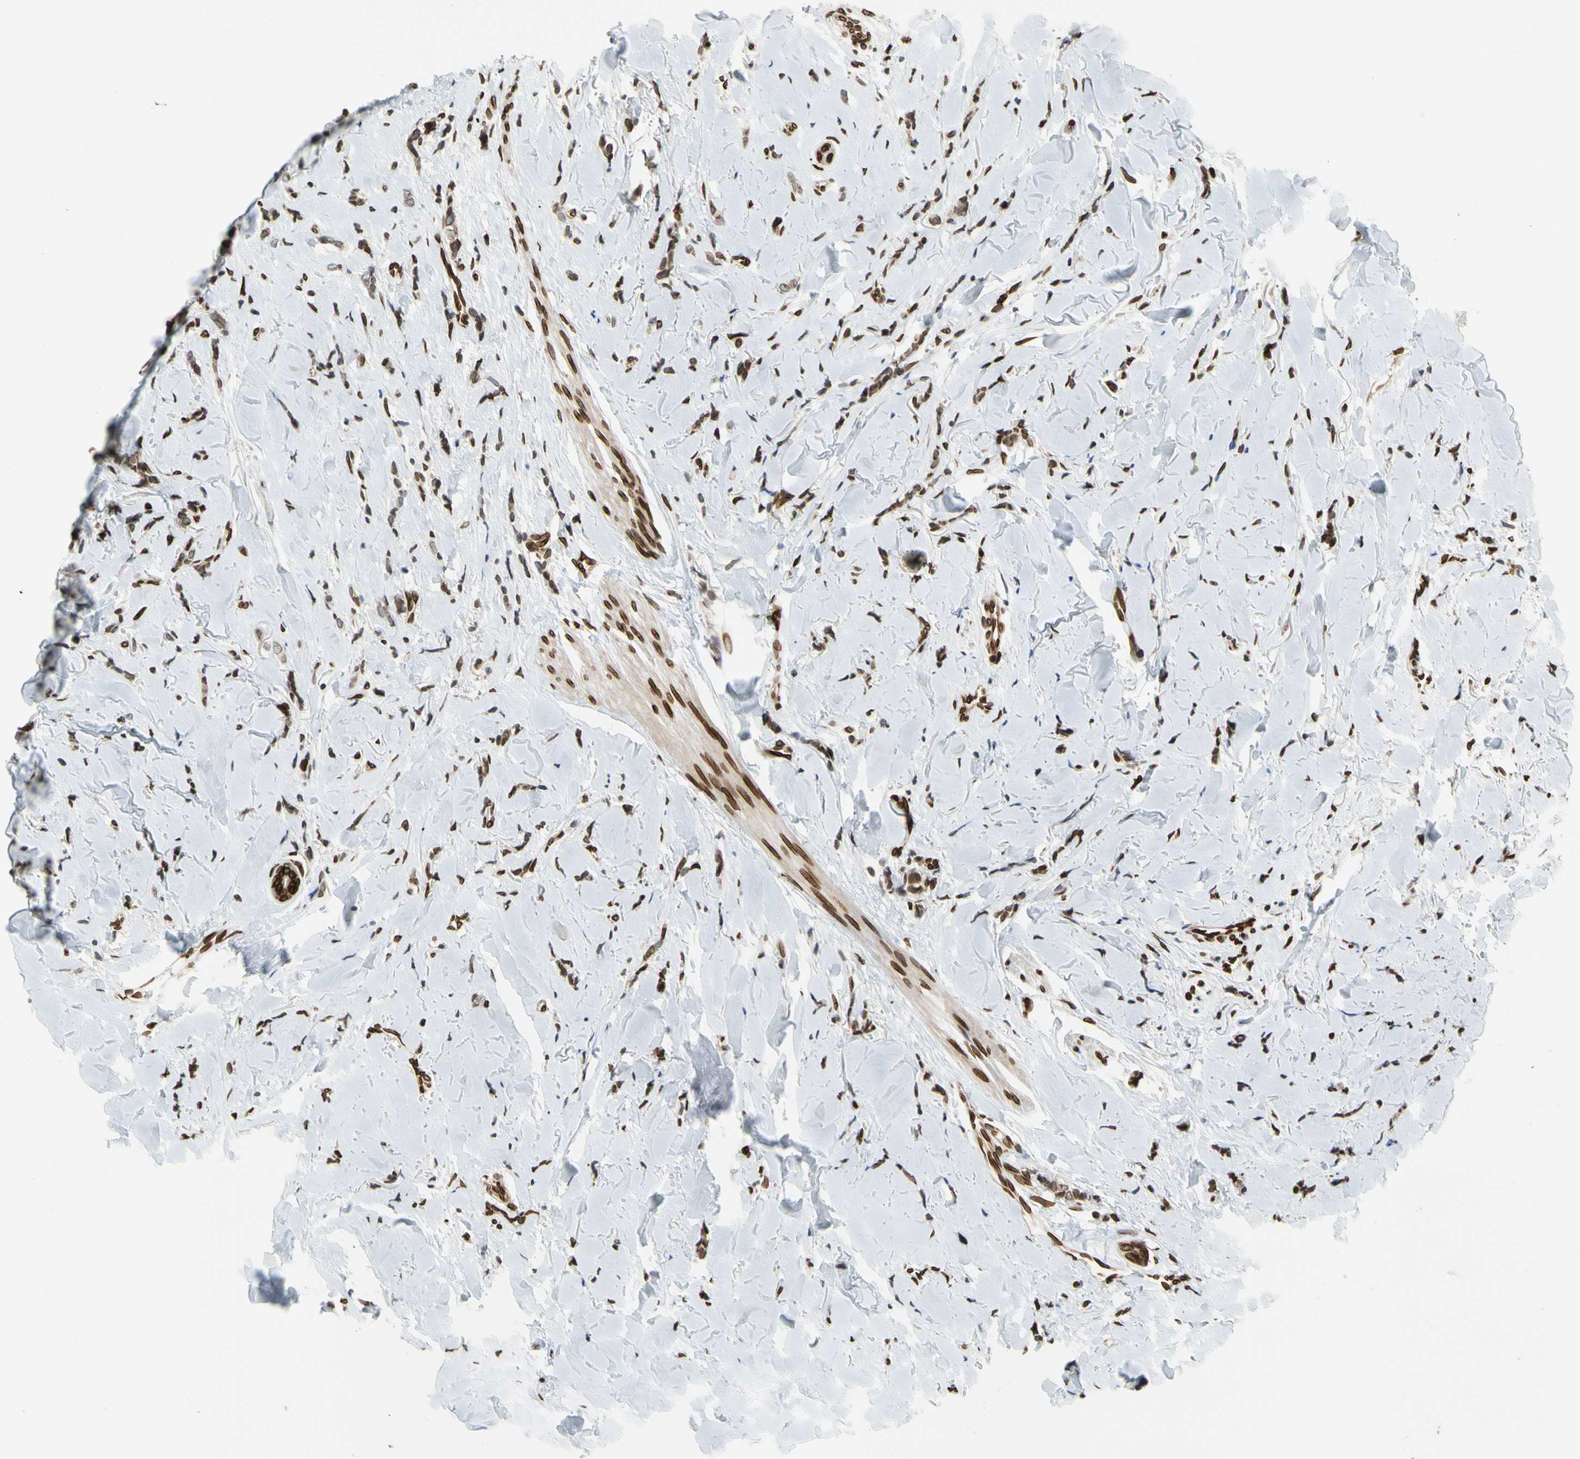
{"staining": {"intensity": "strong", "quantity": ">75%", "location": "cytoplasmic/membranous,nuclear"}, "tissue": "breast cancer", "cell_type": "Tumor cells", "image_type": "cancer", "snomed": [{"axis": "morphology", "description": "Lobular carcinoma"}, {"axis": "topography", "description": "Skin"}, {"axis": "topography", "description": "Breast"}], "caption": "A high-resolution image shows IHC staining of lobular carcinoma (breast), which demonstrates strong cytoplasmic/membranous and nuclear positivity in approximately >75% of tumor cells.", "gene": "SUN1", "patient": {"sex": "female", "age": 46}}